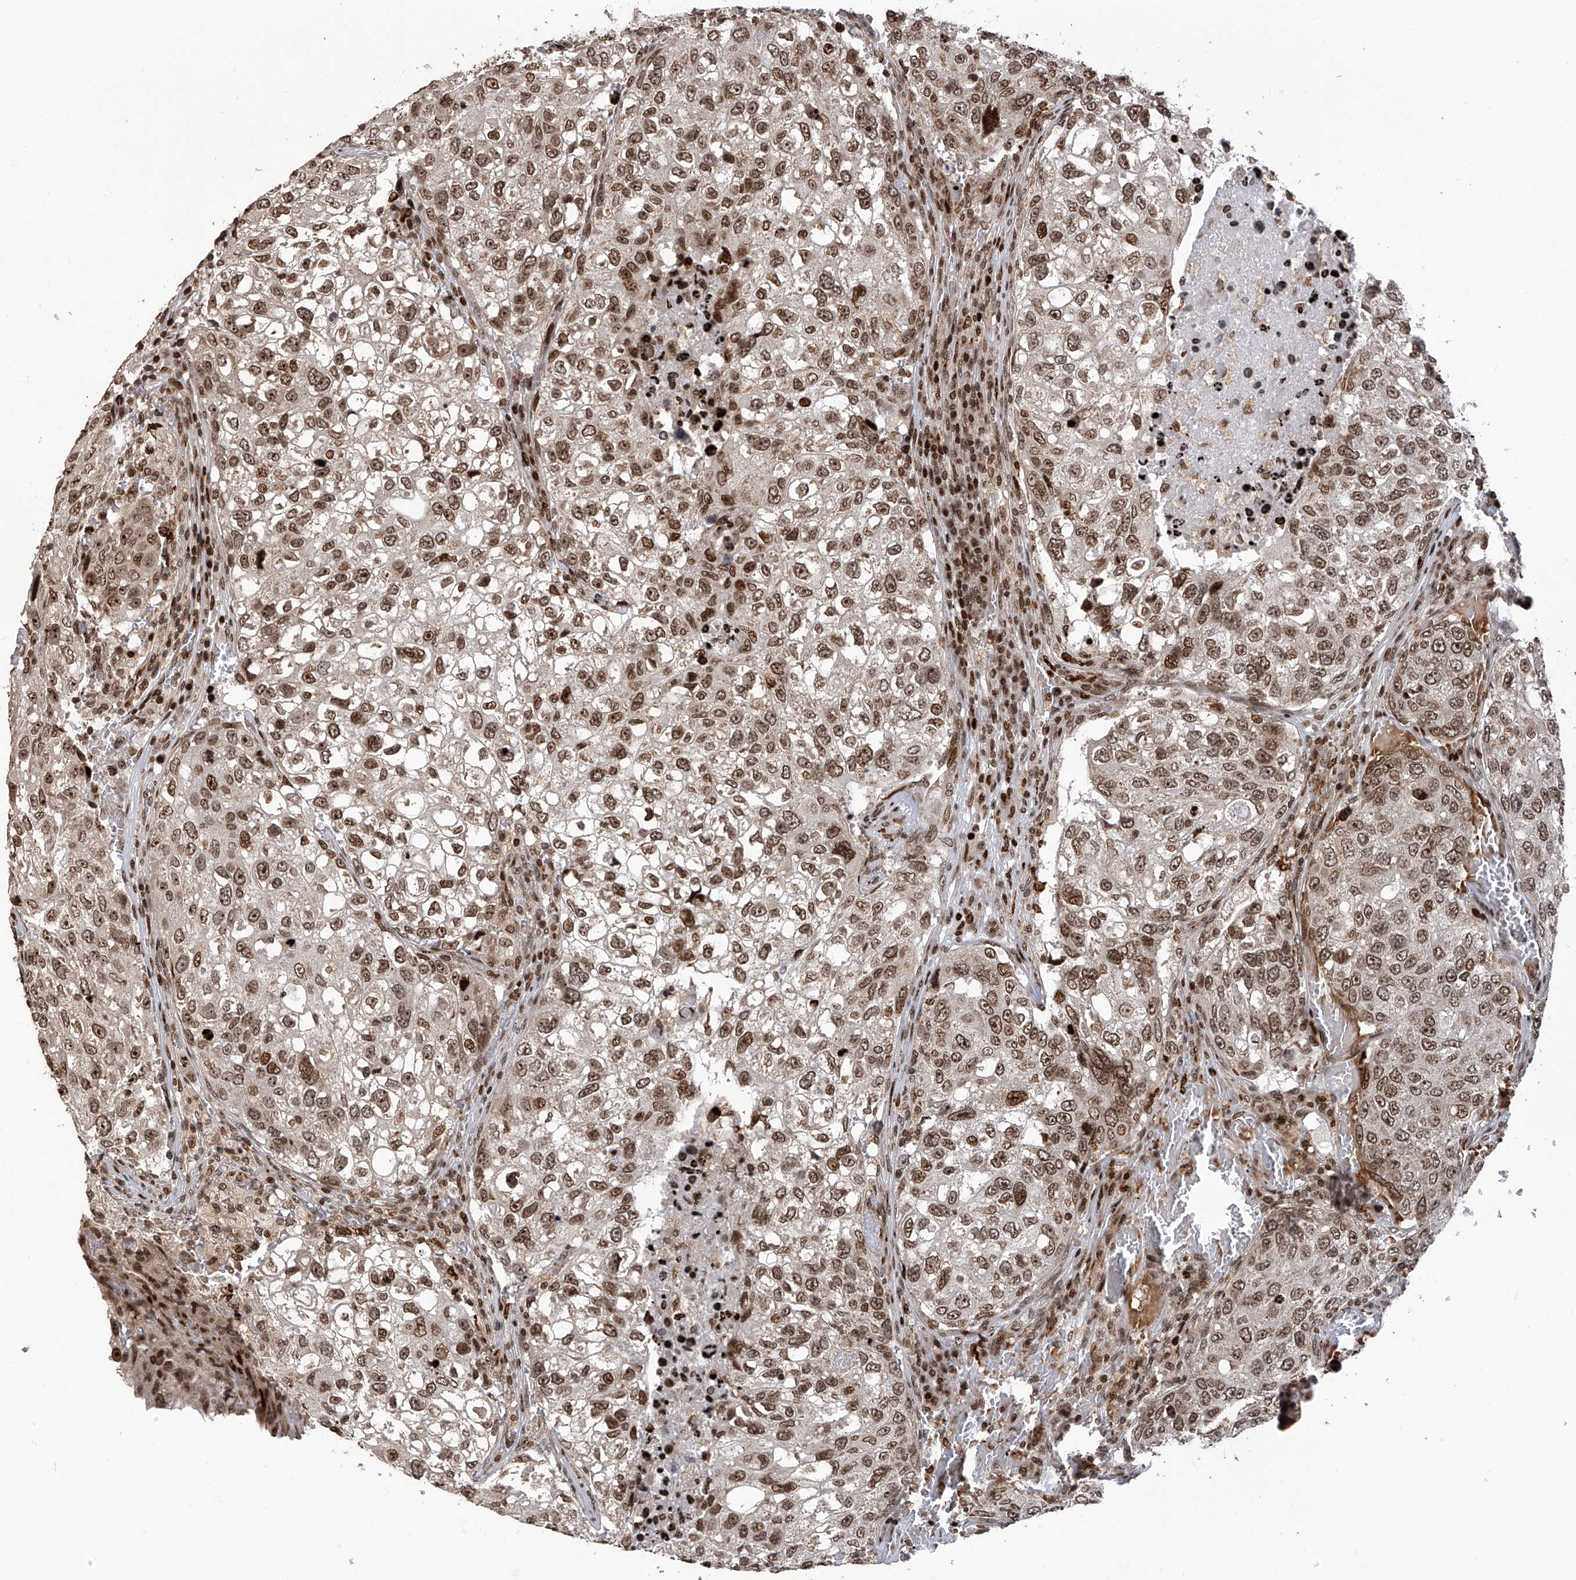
{"staining": {"intensity": "moderate", "quantity": ">75%", "location": "nuclear"}, "tissue": "urothelial cancer", "cell_type": "Tumor cells", "image_type": "cancer", "snomed": [{"axis": "morphology", "description": "Urothelial carcinoma, High grade"}, {"axis": "topography", "description": "Lymph node"}, {"axis": "topography", "description": "Urinary bladder"}], "caption": "Brown immunohistochemical staining in urothelial carcinoma (high-grade) reveals moderate nuclear staining in about >75% of tumor cells.", "gene": "PAK1IP1", "patient": {"sex": "male", "age": 51}}